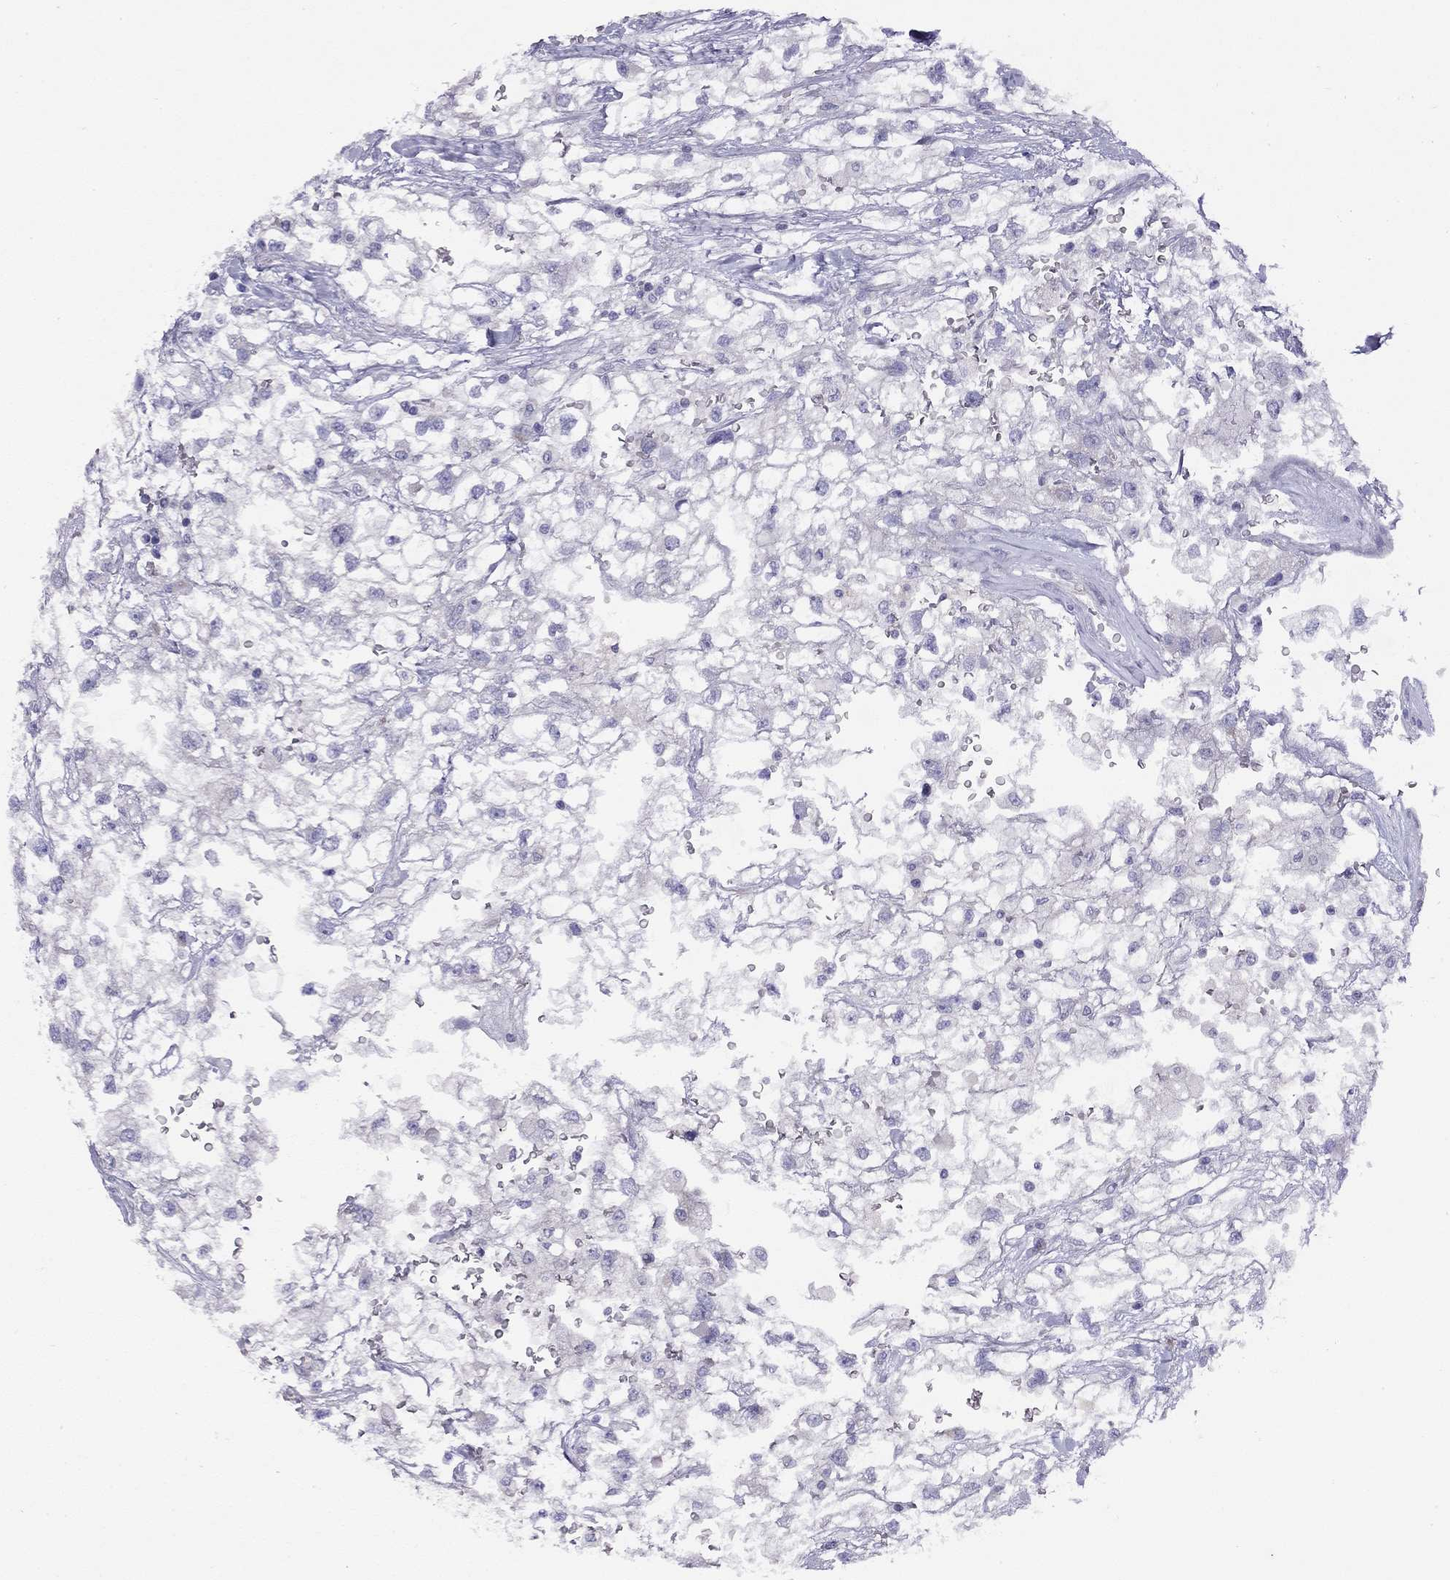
{"staining": {"intensity": "negative", "quantity": "none", "location": "none"}, "tissue": "renal cancer", "cell_type": "Tumor cells", "image_type": "cancer", "snomed": [{"axis": "morphology", "description": "Adenocarcinoma, NOS"}, {"axis": "topography", "description": "Kidney"}], "caption": "This photomicrograph is of adenocarcinoma (renal) stained with immunohistochemistry (IHC) to label a protein in brown with the nuclei are counter-stained blue. There is no staining in tumor cells. (DAB (3,3'-diaminobenzidine) immunohistochemistry (IHC) with hematoxylin counter stain).", "gene": "CPNE4", "patient": {"sex": "male", "age": 59}}